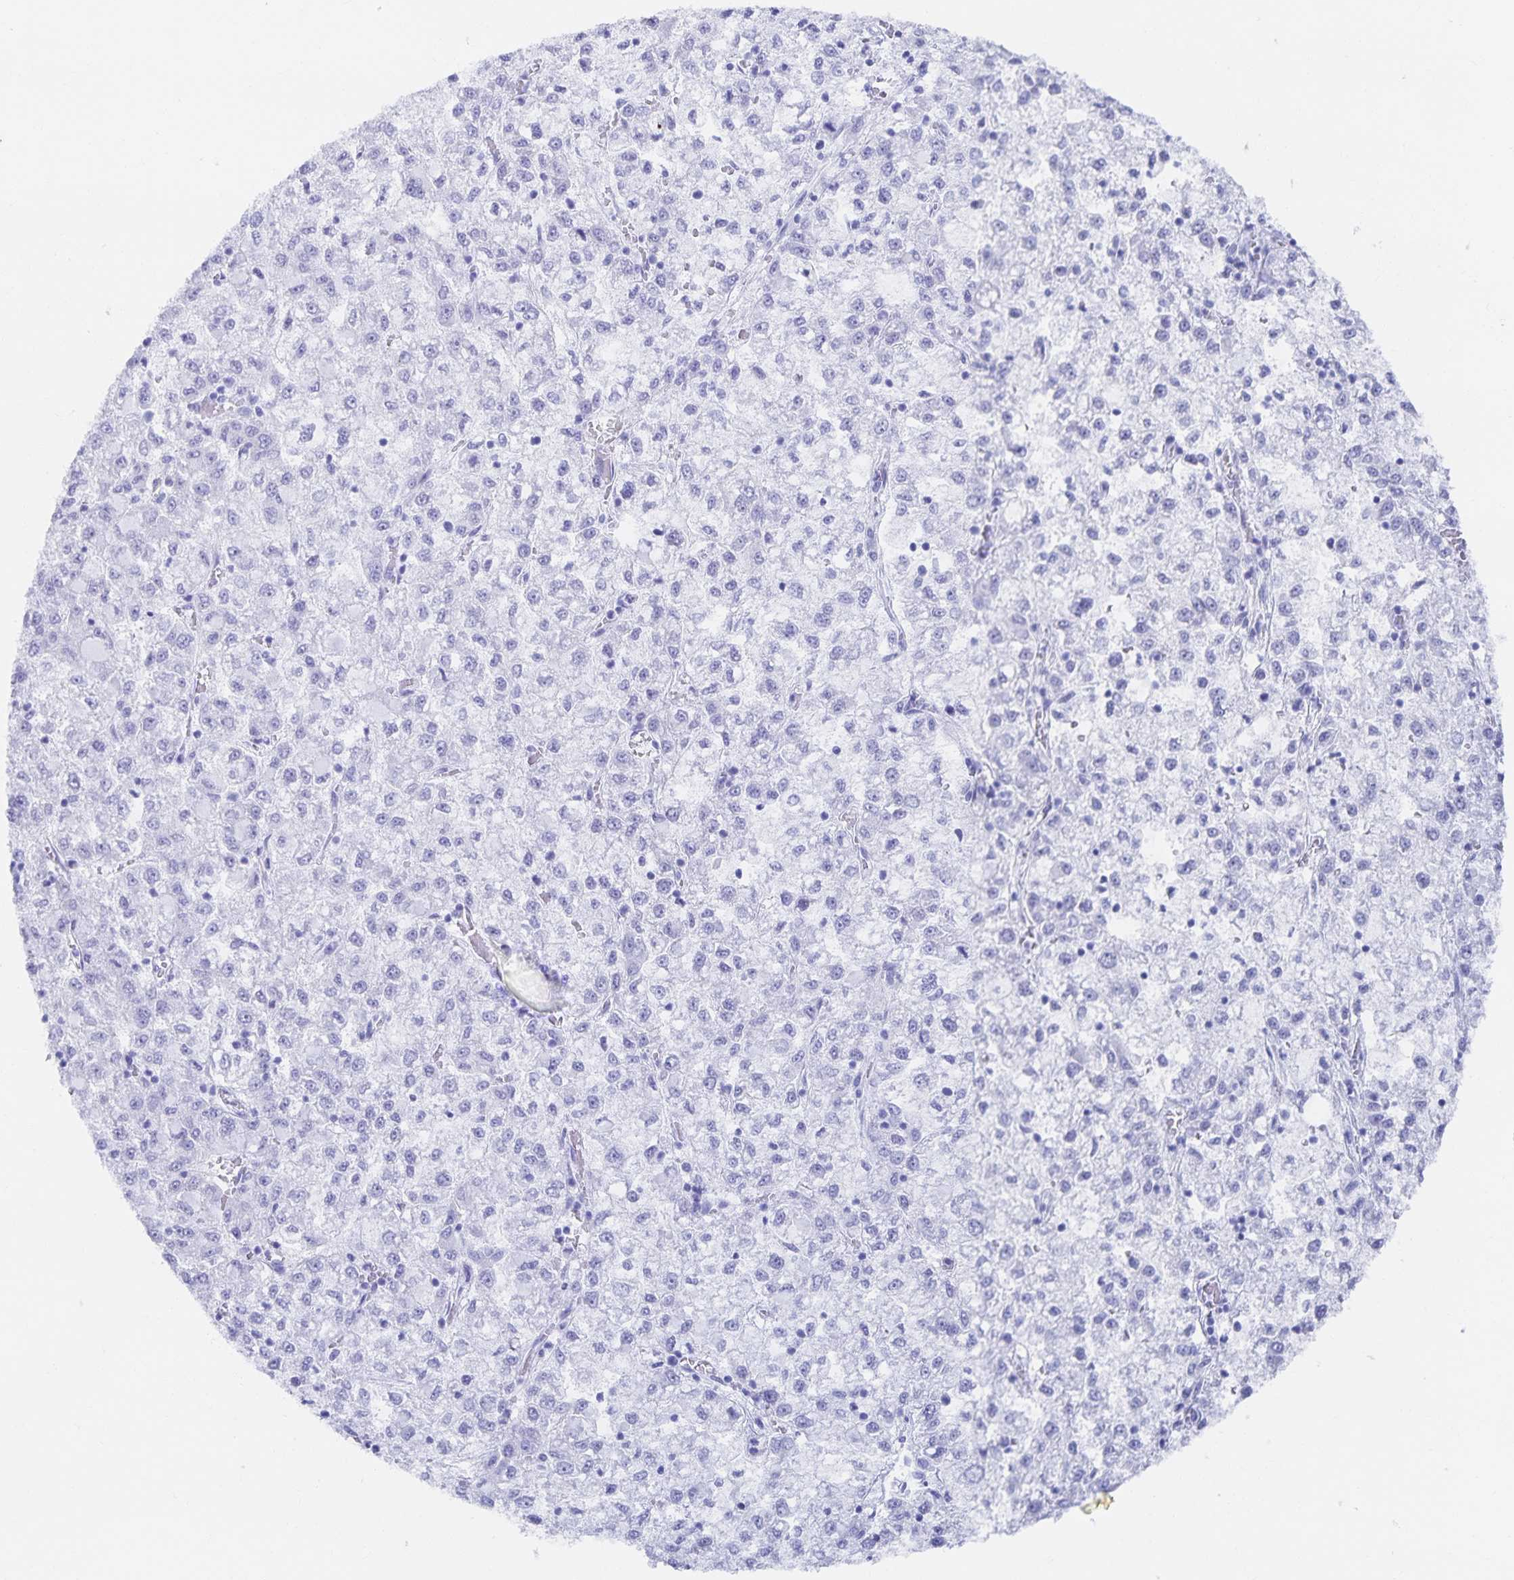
{"staining": {"intensity": "negative", "quantity": "none", "location": "none"}, "tissue": "liver cancer", "cell_type": "Tumor cells", "image_type": "cancer", "snomed": [{"axis": "morphology", "description": "Carcinoma, Hepatocellular, NOS"}, {"axis": "topography", "description": "Liver"}], "caption": "This is an immunohistochemistry (IHC) histopathology image of hepatocellular carcinoma (liver). There is no staining in tumor cells.", "gene": "SNTN", "patient": {"sex": "male", "age": 40}}